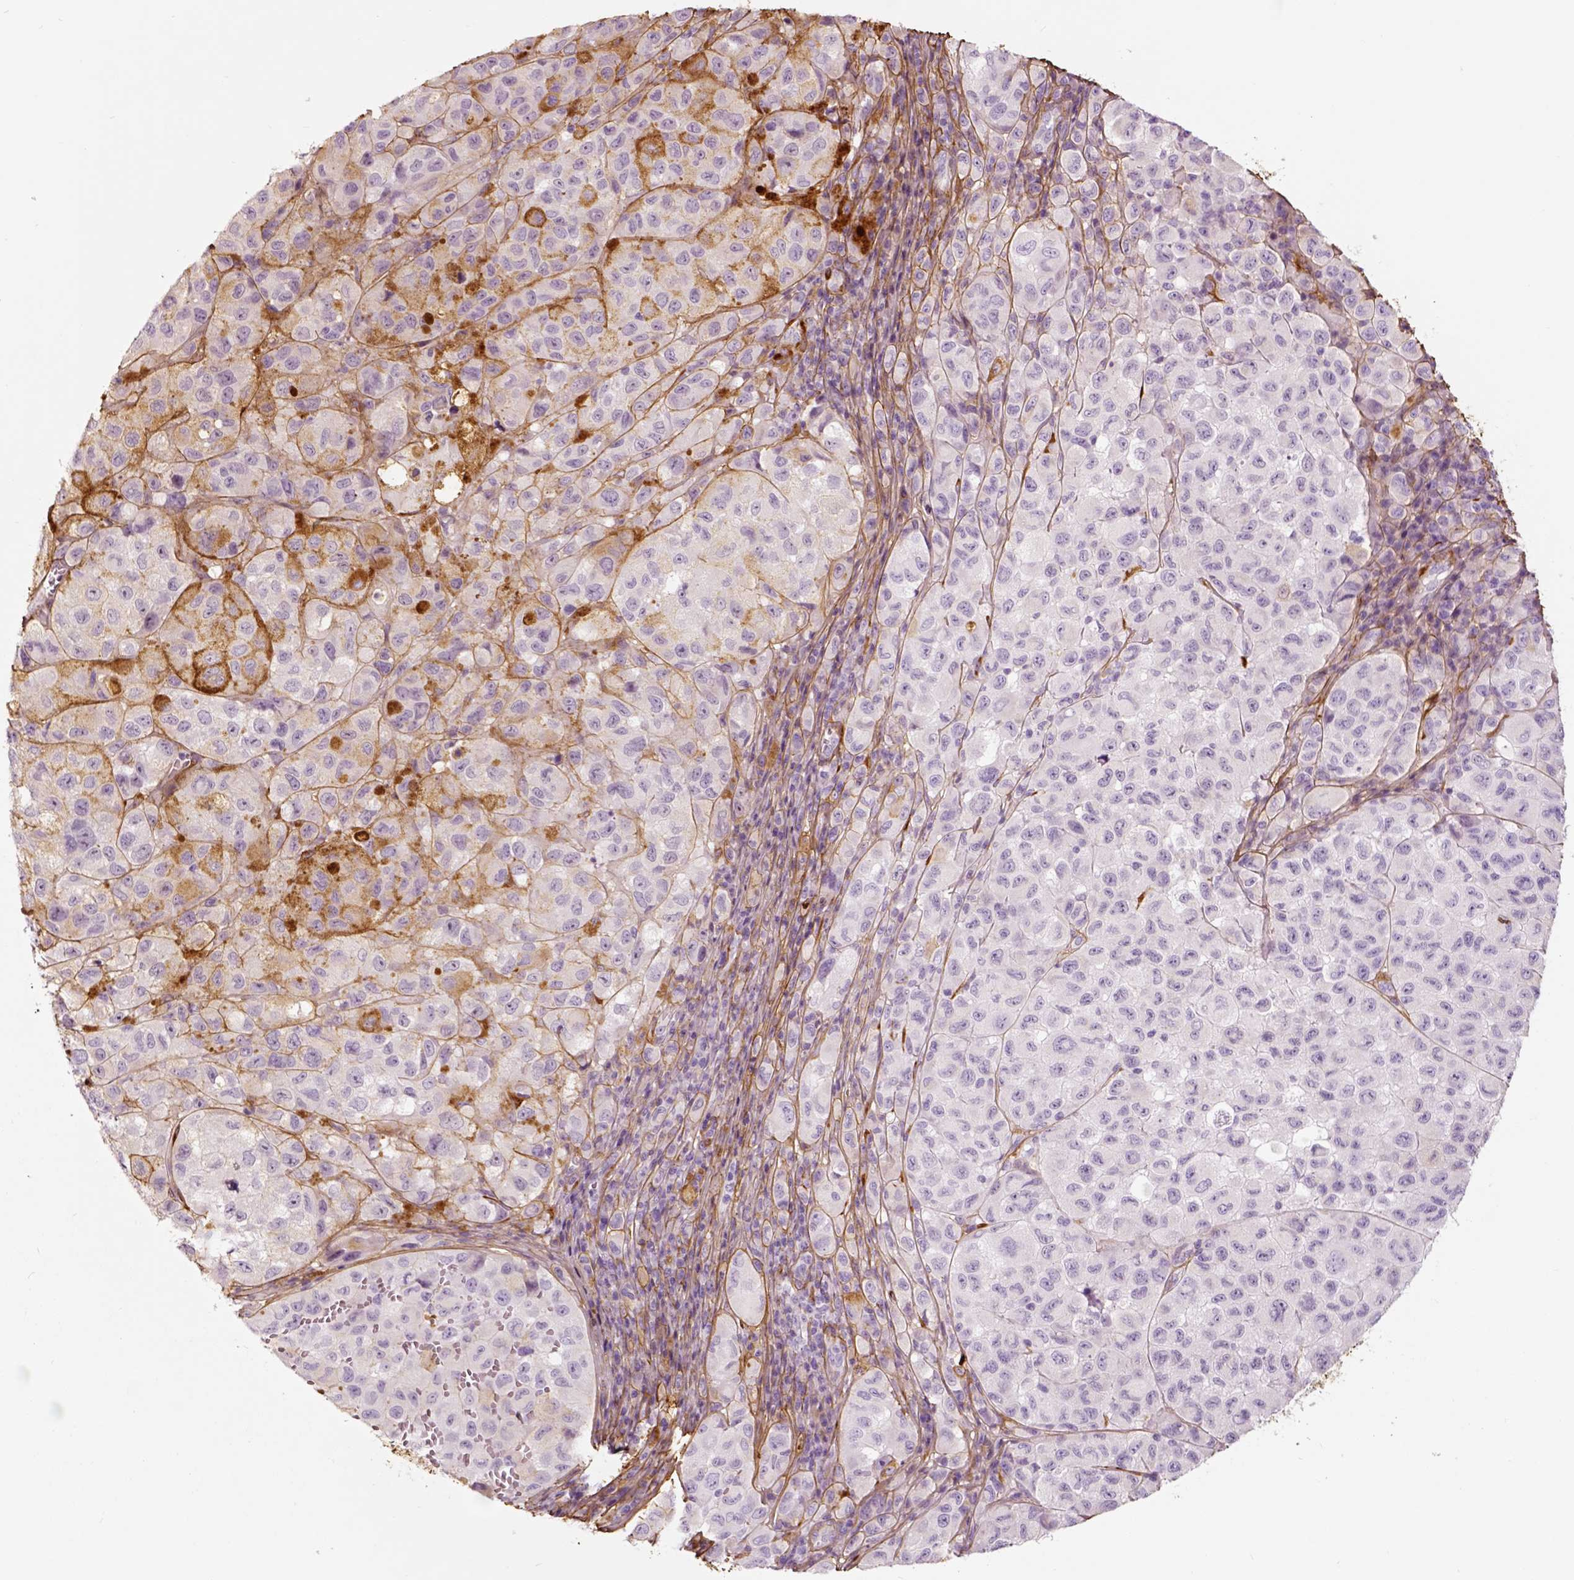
{"staining": {"intensity": "negative", "quantity": "none", "location": "none"}, "tissue": "melanoma", "cell_type": "Tumor cells", "image_type": "cancer", "snomed": [{"axis": "morphology", "description": "Malignant melanoma, NOS"}, {"axis": "topography", "description": "Skin"}], "caption": "Immunohistochemistry micrograph of neoplastic tissue: melanoma stained with DAB reveals no significant protein expression in tumor cells.", "gene": "COL6A2", "patient": {"sex": "male", "age": 93}}